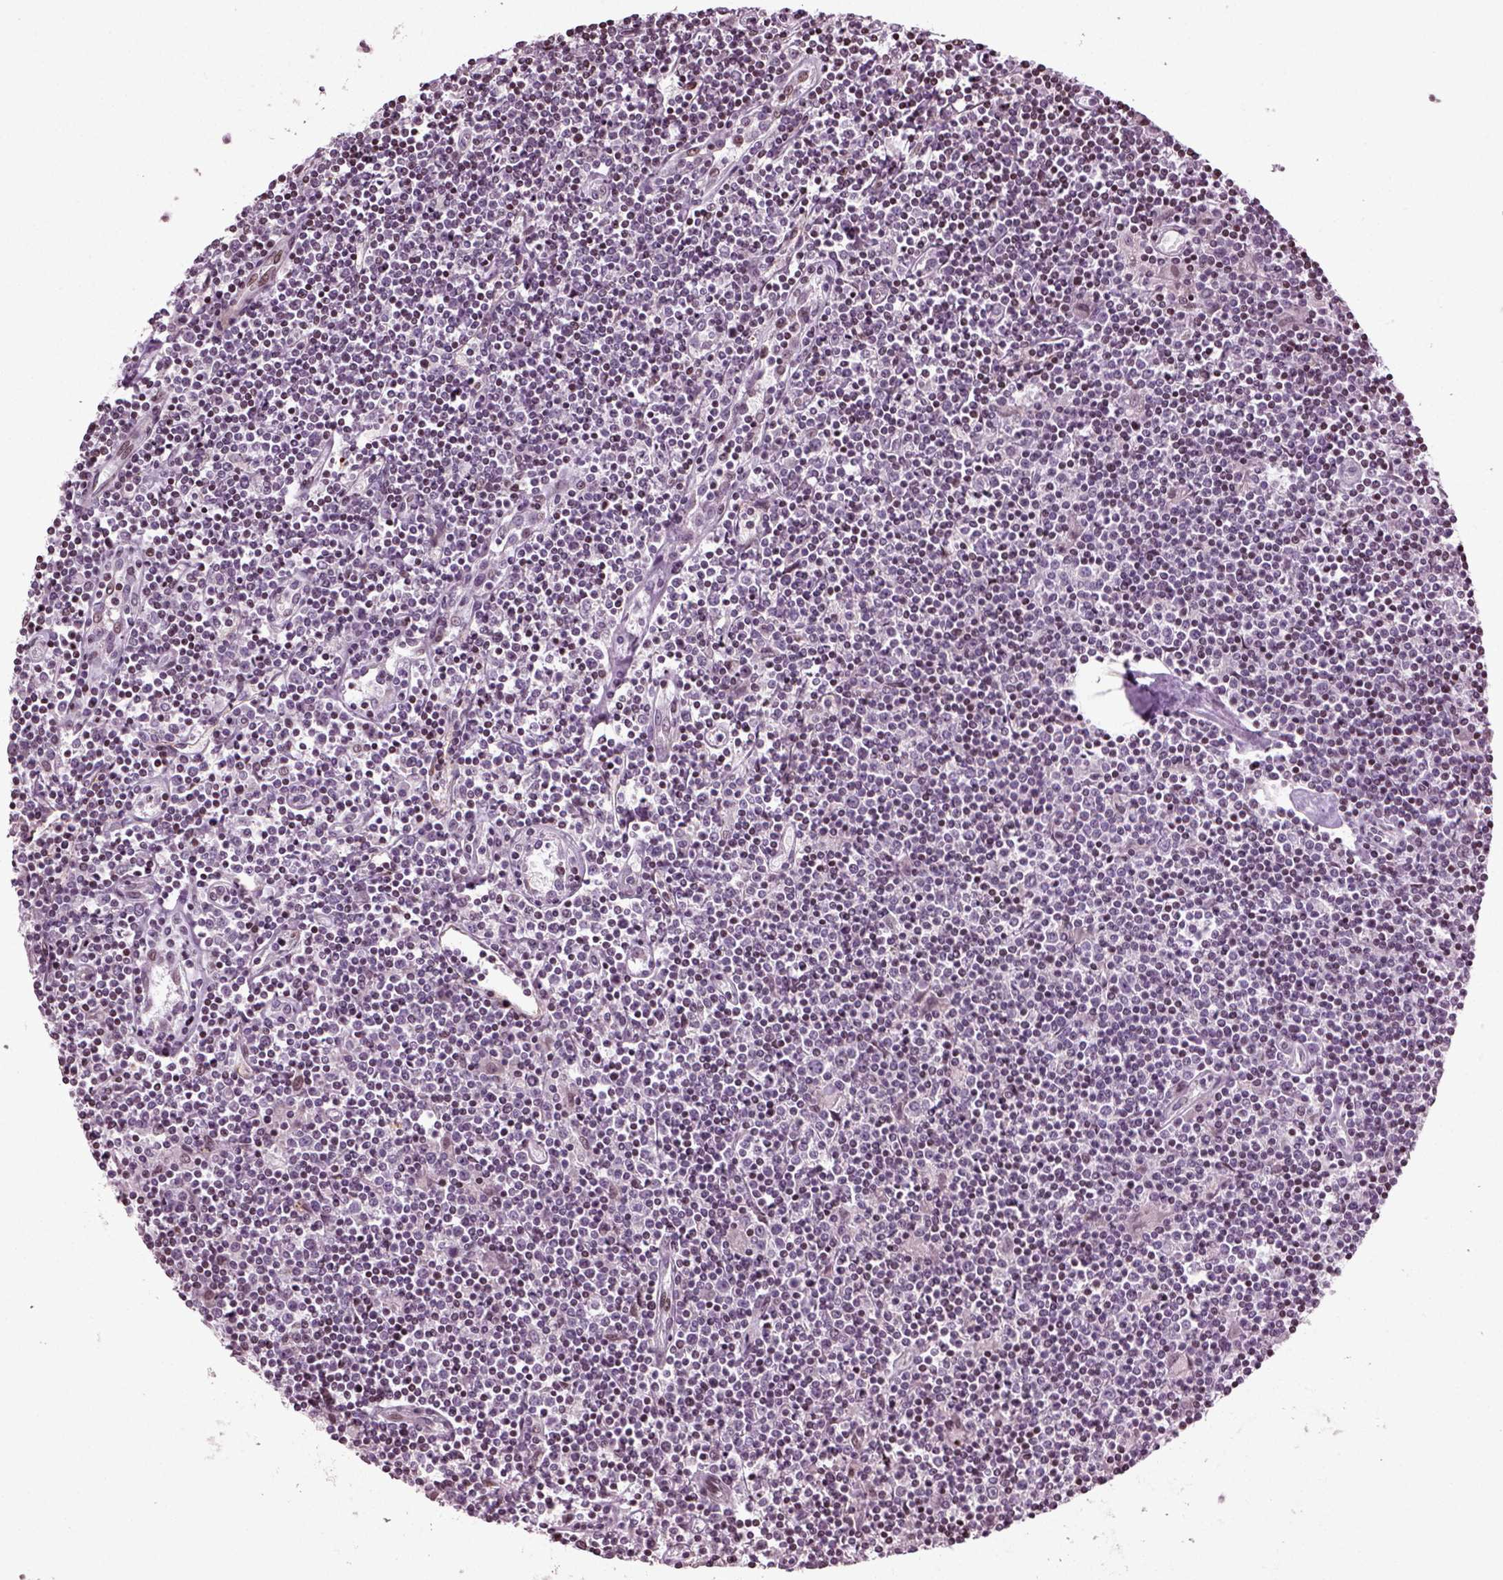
{"staining": {"intensity": "negative", "quantity": "none", "location": "none"}, "tissue": "lymphoma", "cell_type": "Tumor cells", "image_type": "cancer", "snomed": [{"axis": "morphology", "description": "Hodgkin's disease, NOS"}, {"axis": "topography", "description": "Lymph node"}], "caption": "A photomicrograph of Hodgkin's disease stained for a protein reveals no brown staining in tumor cells.", "gene": "HEYL", "patient": {"sex": "male", "age": 40}}